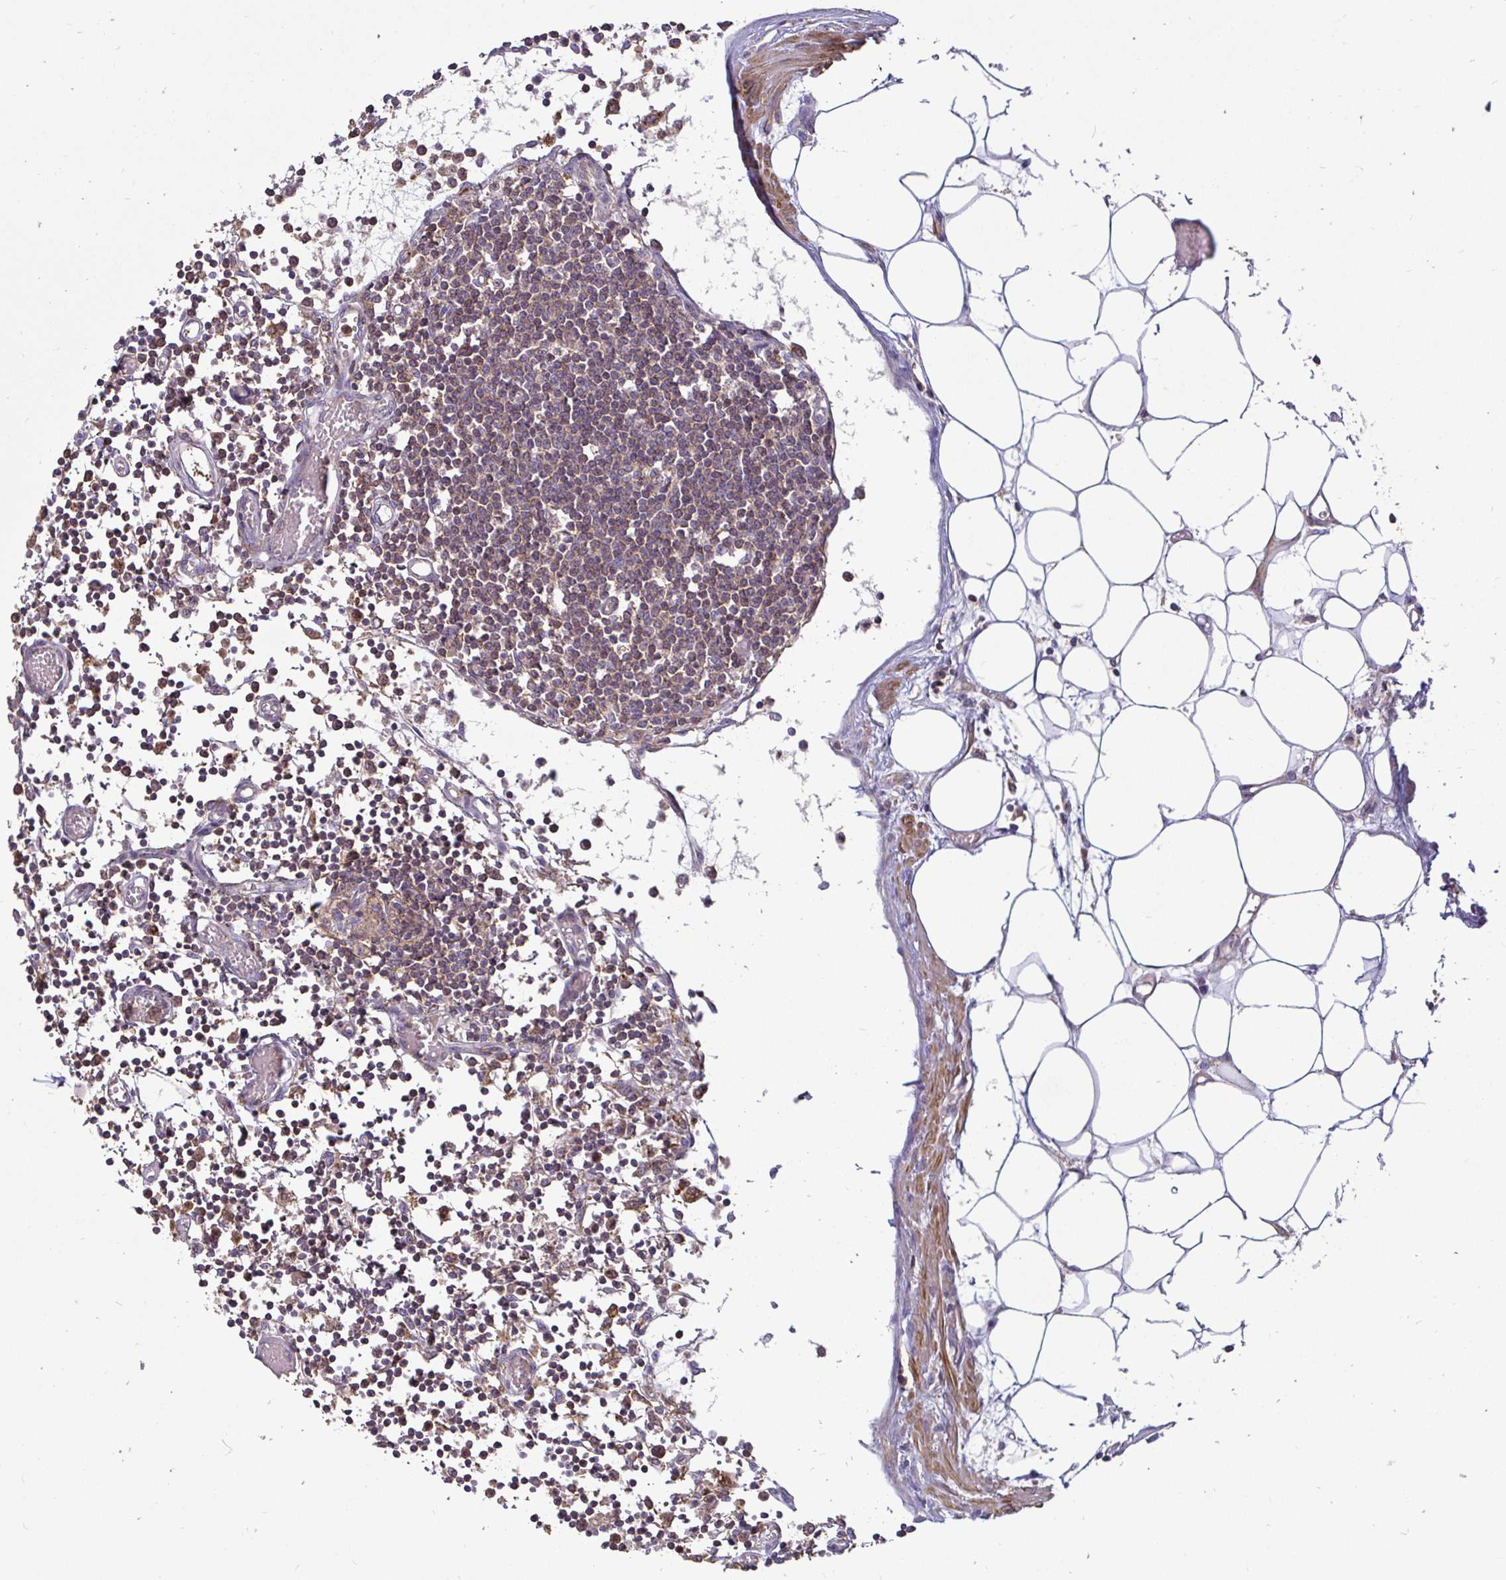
{"staining": {"intensity": "moderate", "quantity": "25%-75%", "location": "cytoplasmic/membranous"}, "tissue": "lymph node", "cell_type": "Germinal center cells", "image_type": "normal", "snomed": [{"axis": "morphology", "description": "Normal tissue, NOS"}, {"axis": "topography", "description": "Lymph node"}], "caption": "The image exhibits a brown stain indicating the presence of a protein in the cytoplasmic/membranous of germinal center cells in lymph node.", "gene": "SPRY1", "patient": {"sex": "male", "age": 66}}